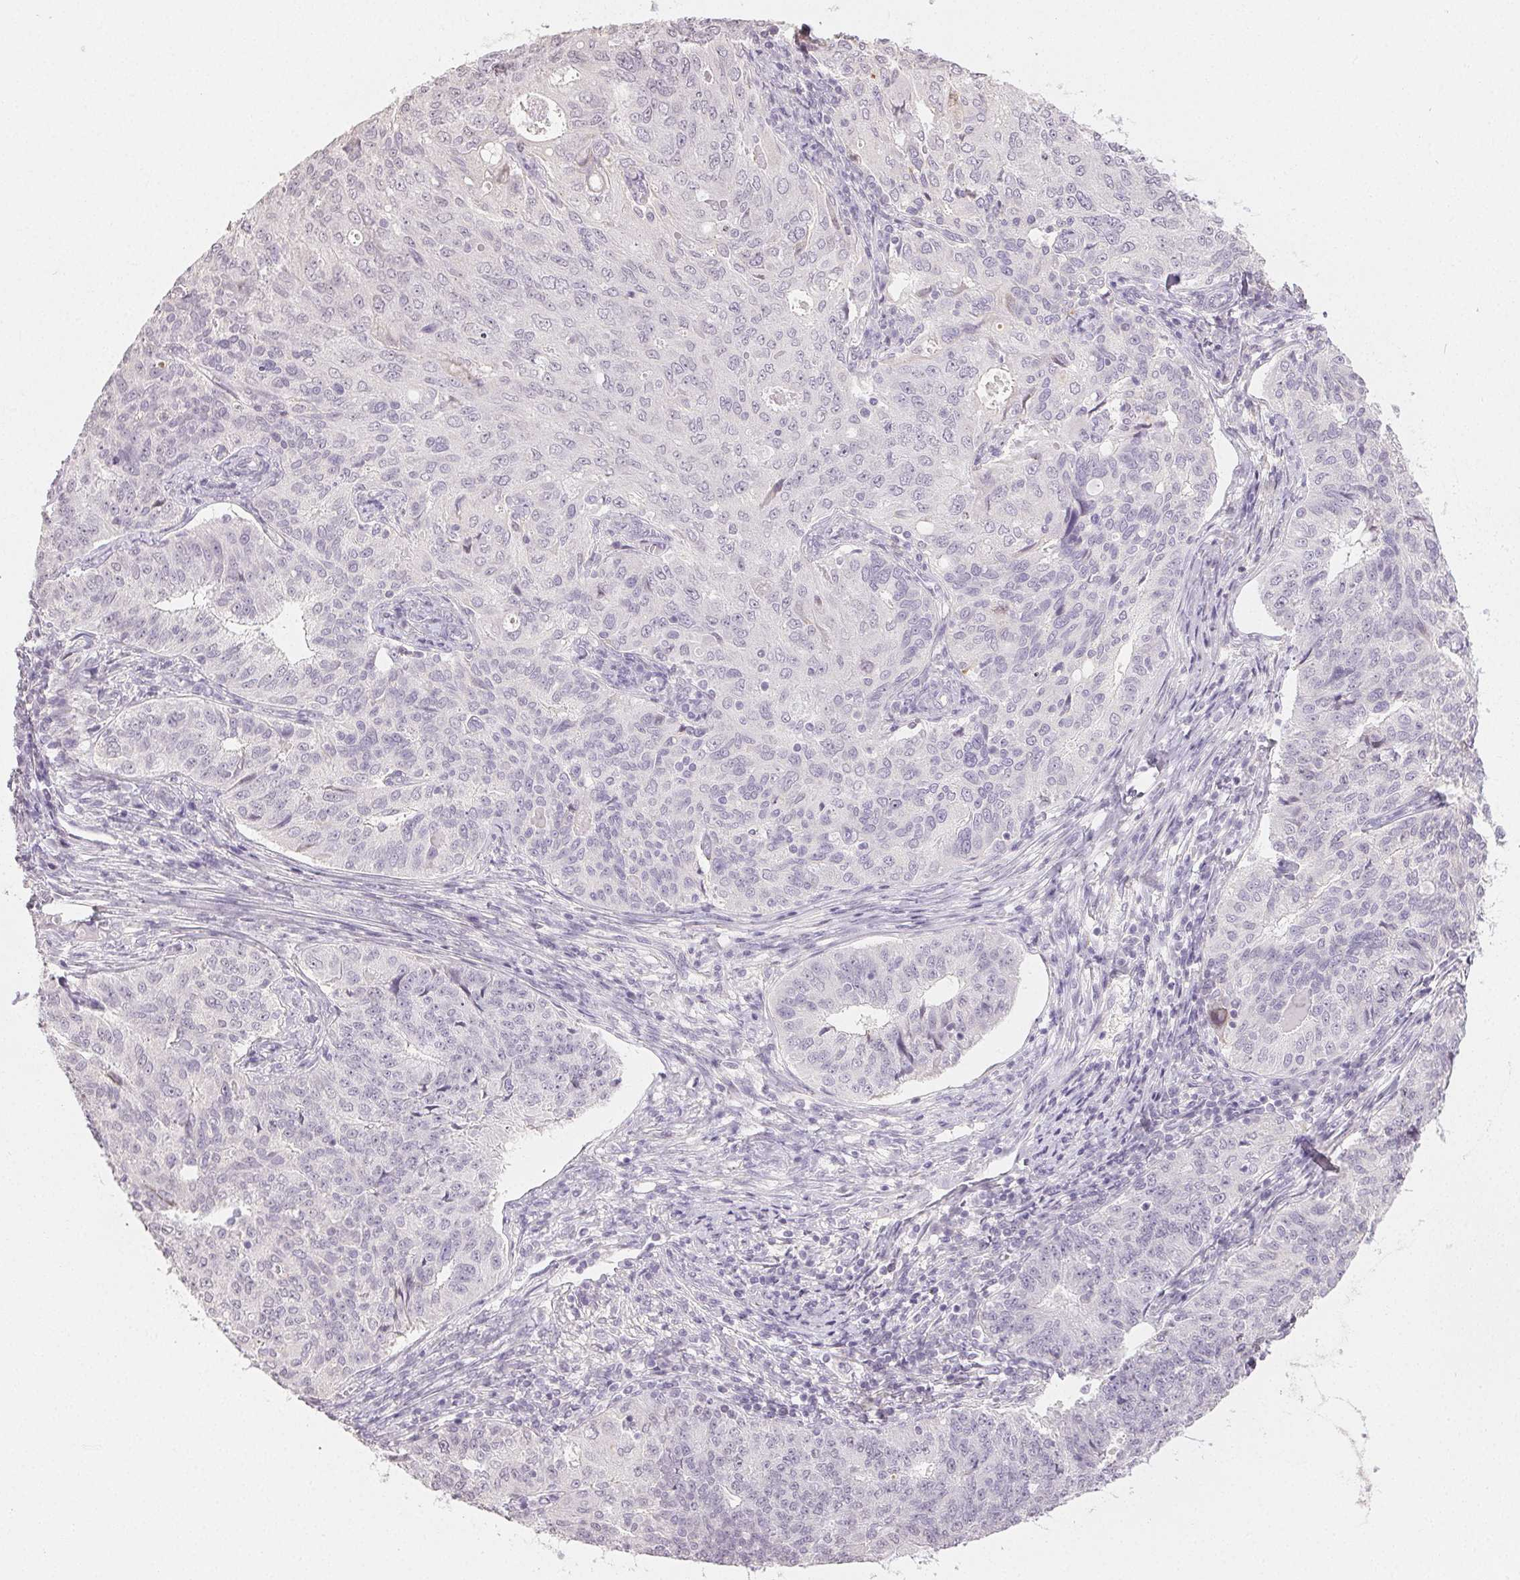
{"staining": {"intensity": "negative", "quantity": "none", "location": "none"}, "tissue": "endometrial cancer", "cell_type": "Tumor cells", "image_type": "cancer", "snomed": [{"axis": "morphology", "description": "Adenocarcinoma, NOS"}, {"axis": "topography", "description": "Endometrium"}], "caption": "The immunohistochemistry histopathology image has no significant positivity in tumor cells of endometrial adenocarcinoma tissue.", "gene": "TMEM174", "patient": {"sex": "female", "age": 43}}